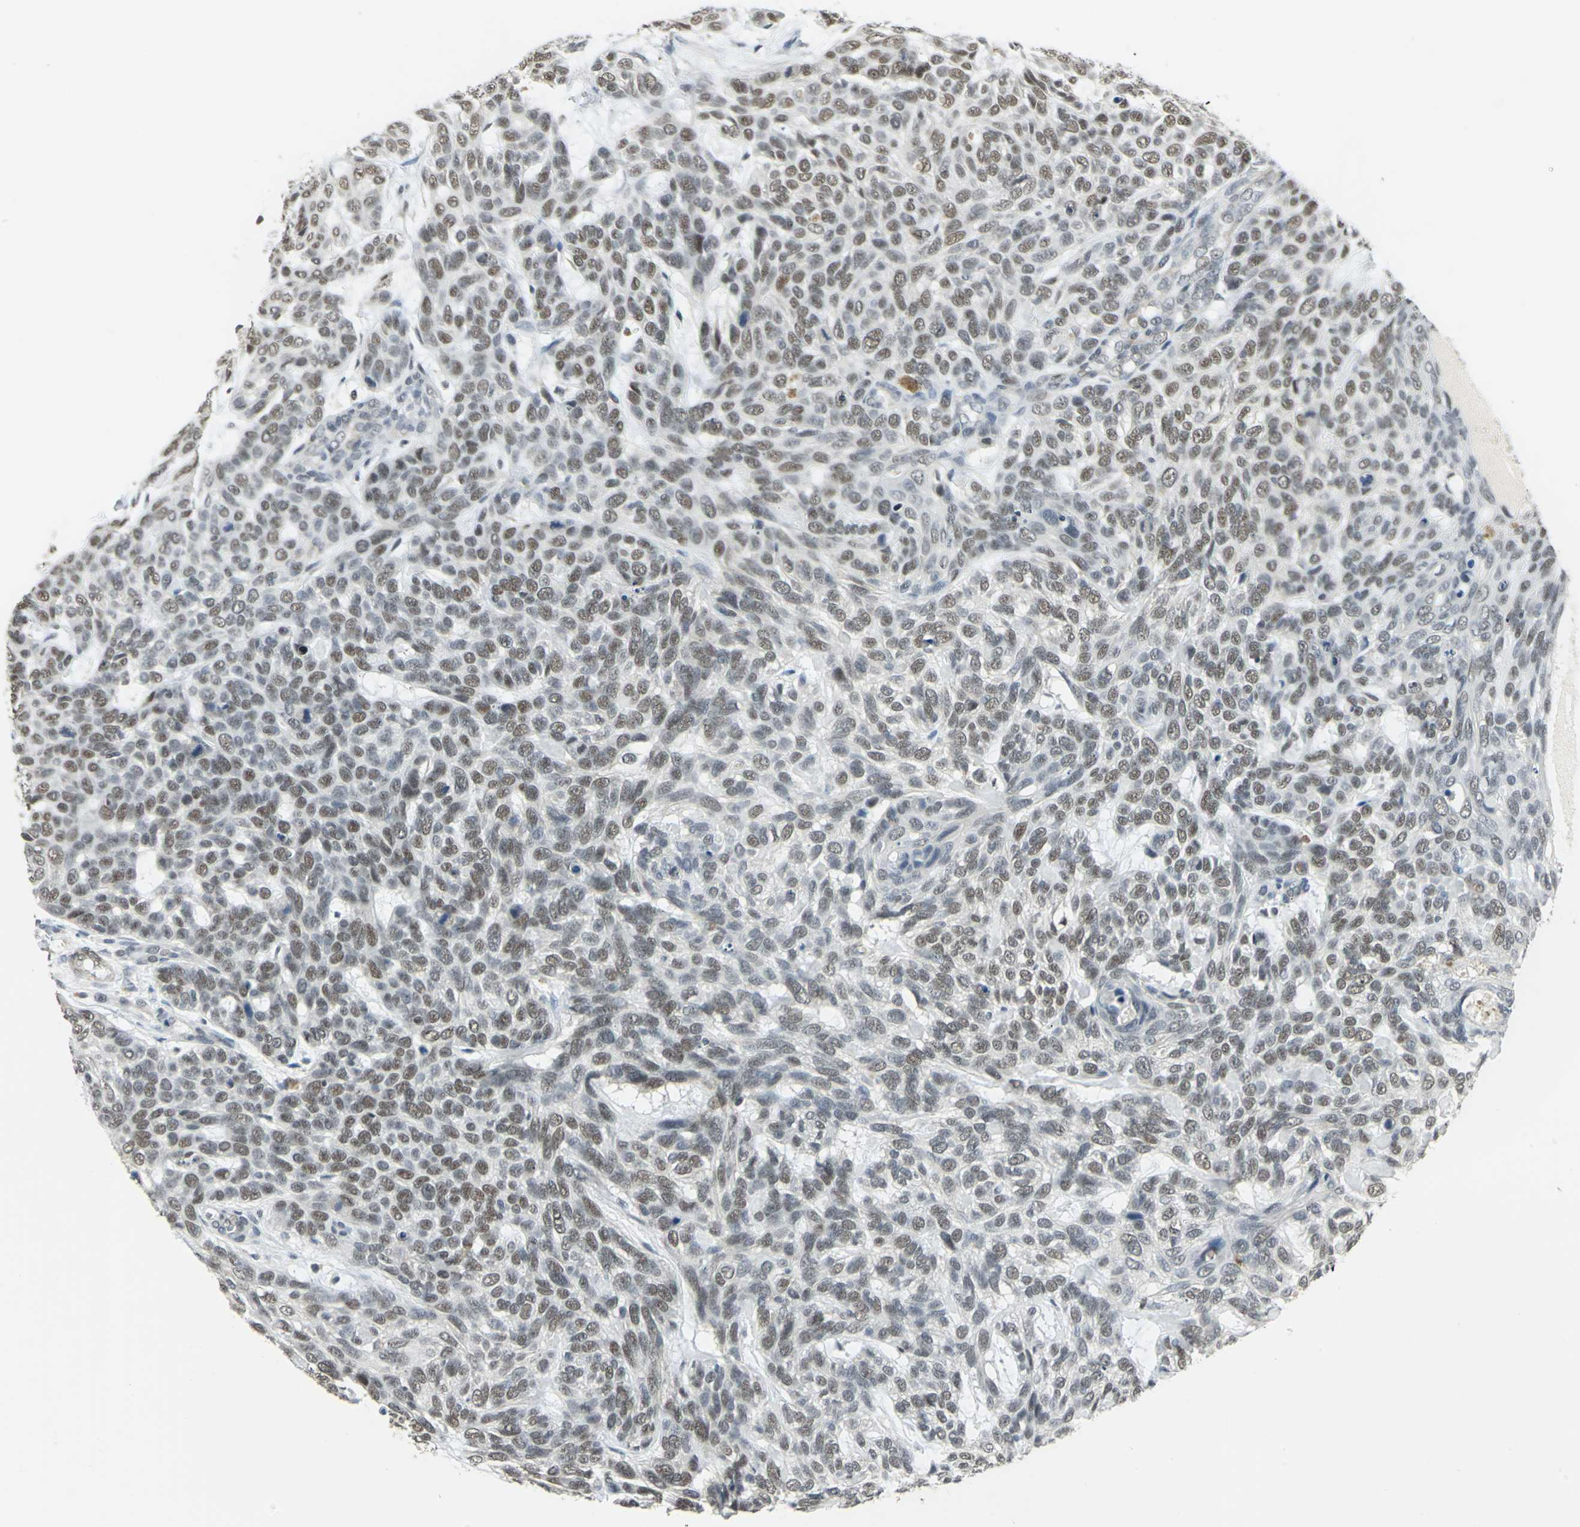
{"staining": {"intensity": "moderate", "quantity": ">75%", "location": "nuclear"}, "tissue": "skin cancer", "cell_type": "Tumor cells", "image_type": "cancer", "snomed": [{"axis": "morphology", "description": "Basal cell carcinoma"}, {"axis": "topography", "description": "Skin"}], "caption": "Immunohistochemical staining of human skin cancer (basal cell carcinoma) shows medium levels of moderate nuclear expression in about >75% of tumor cells. (brown staining indicates protein expression, while blue staining denotes nuclei).", "gene": "MTA1", "patient": {"sex": "male", "age": 87}}